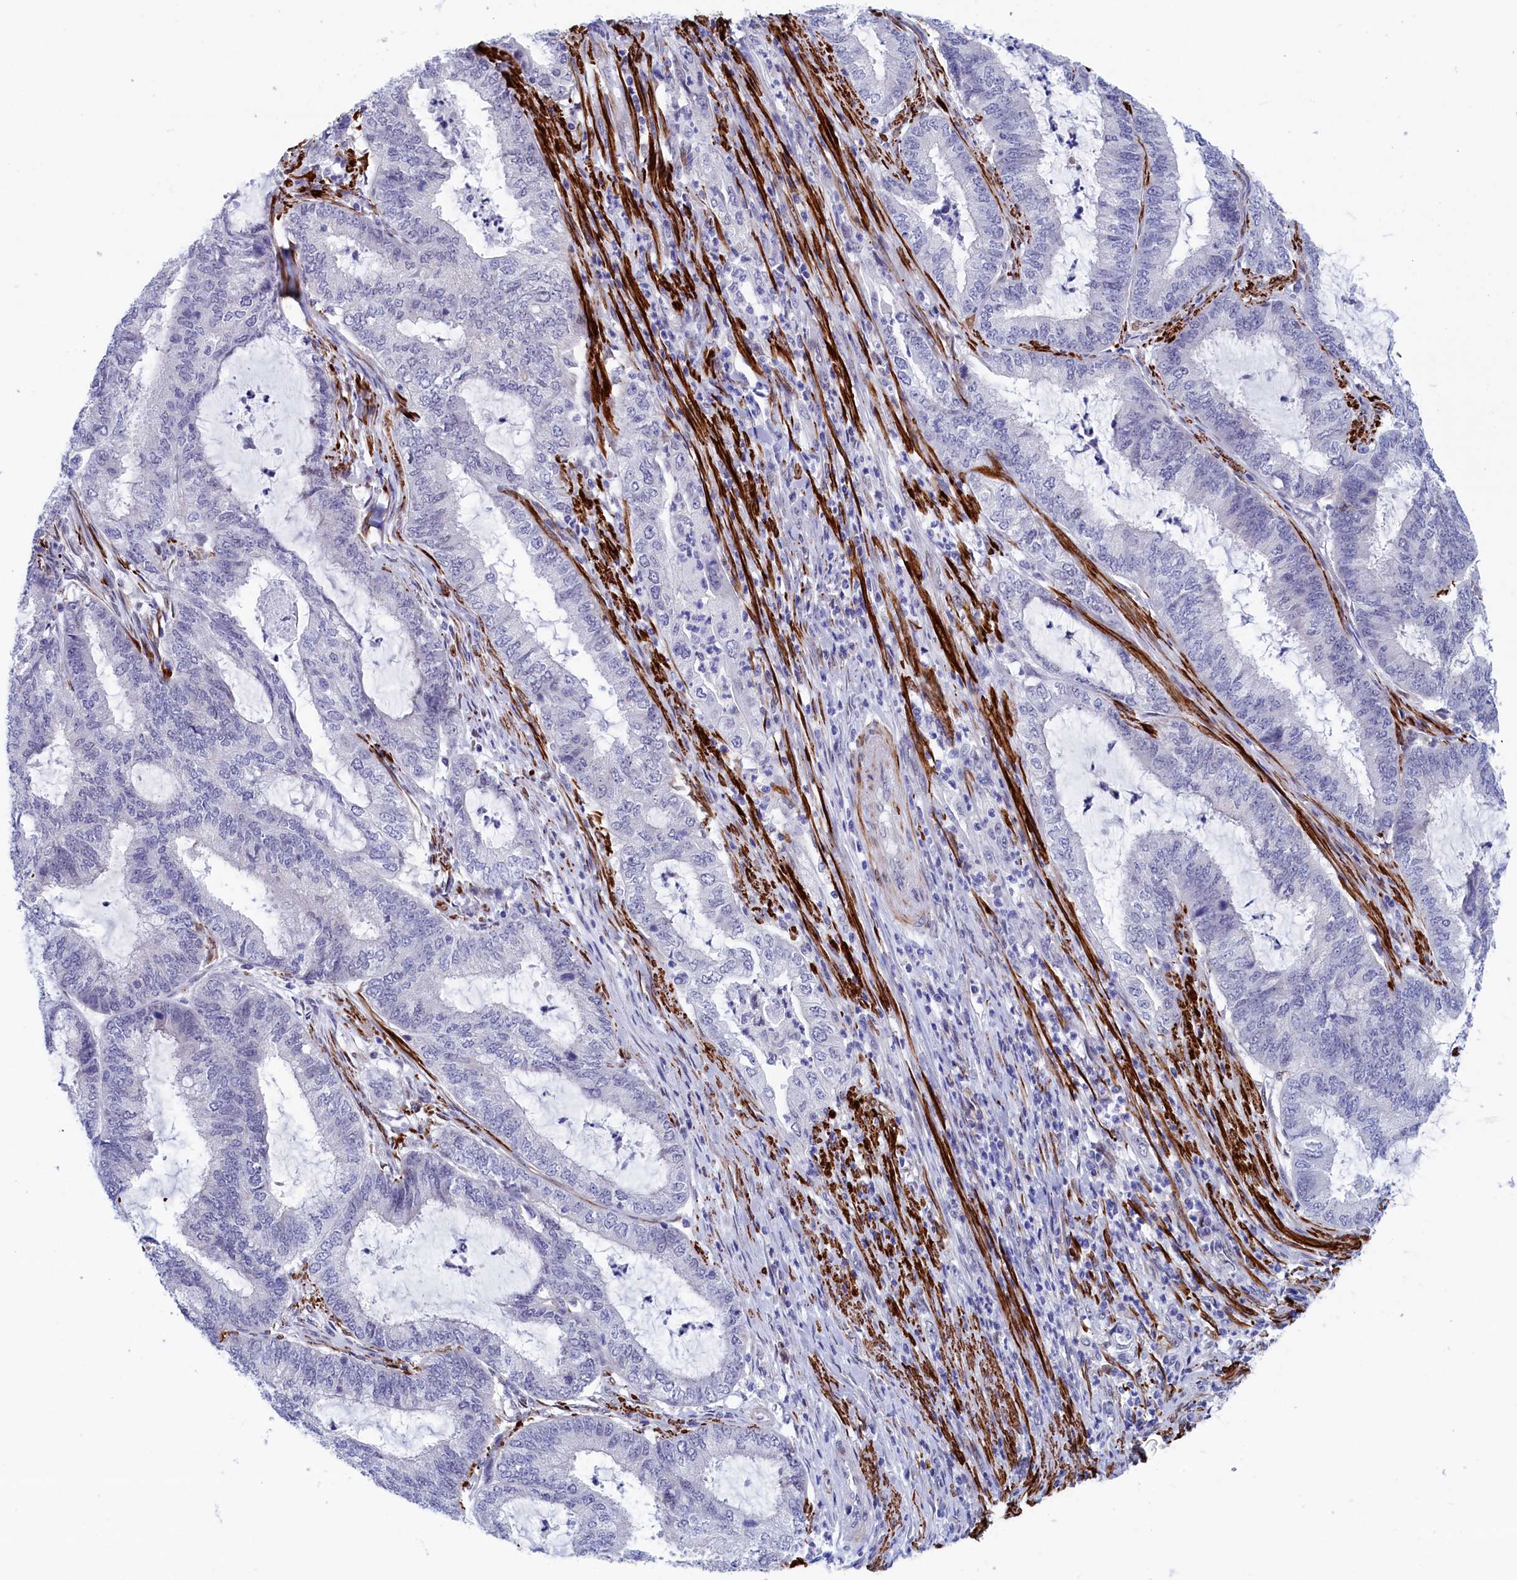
{"staining": {"intensity": "negative", "quantity": "none", "location": "none"}, "tissue": "endometrial cancer", "cell_type": "Tumor cells", "image_type": "cancer", "snomed": [{"axis": "morphology", "description": "Adenocarcinoma, NOS"}, {"axis": "topography", "description": "Endometrium"}], "caption": "Immunohistochemical staining of human endometrial cancer (adenocarcinoma) exhibits no significant positivity in tumor cells. The staining was performed using DAB to visualize the protein expression in brown, while the nuclei were stained in blue with hematoxylin (Magnification: 20x).", "gene": "WDR83", "patient": {"sex": "female", "age": 51}}